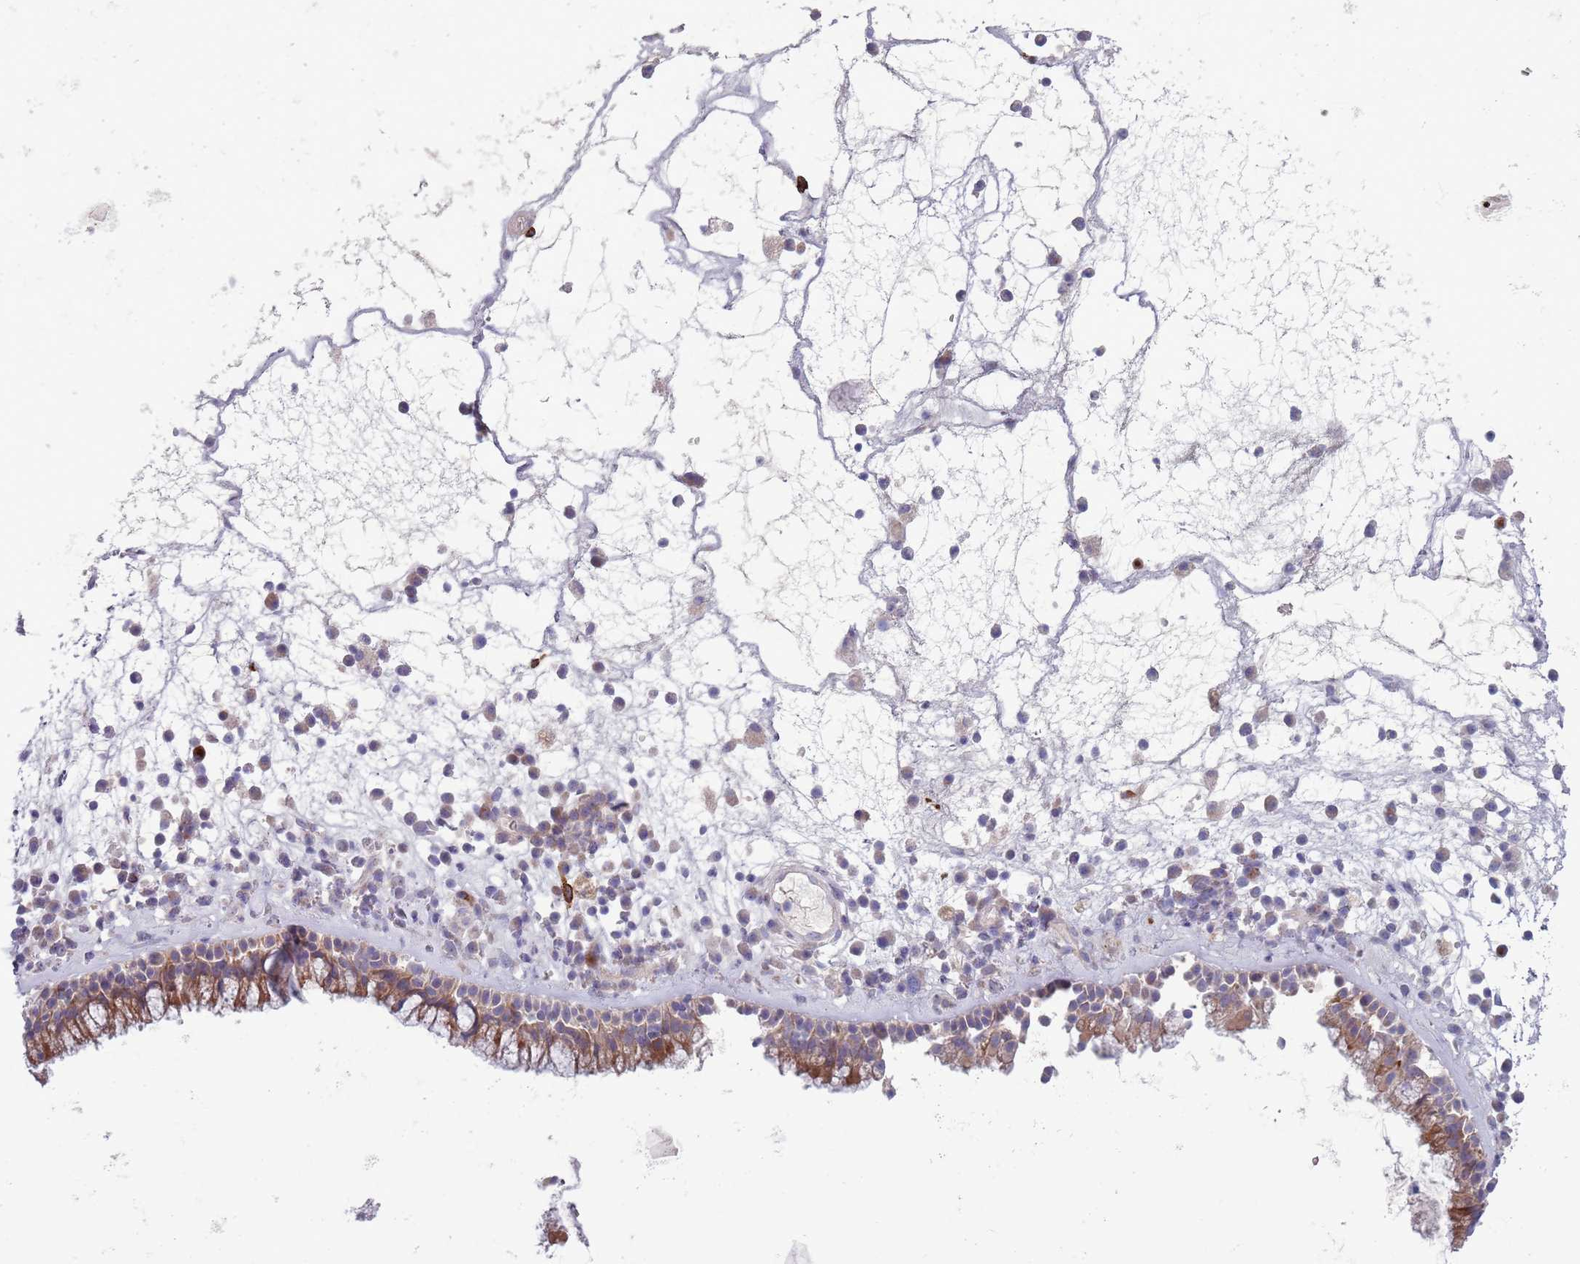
{"staining": {"intensity": "moderate", "quantity": ">75%", "location": "cytoplasmic/membranous"}, "tissue": "nasopharynx", "cell_type": "Respiratory epithelial cells", "image_type": "normal", "snomed": [{"axis": "morphology", "description": "Normal tissue, NOS"}, {"axis": "morphology", "description": "Inflammation, NOS"}, {"axis": "topography", "description": "Nasopharynx"}], "caption": "Protein analysis of normal nasopharynx shows moderate cytoplasmic/membranous expression in approximately >75% of respiratory epithelial cells.", "gene": "TYW1B", "patient": {"sex": "male", "age": 70}}